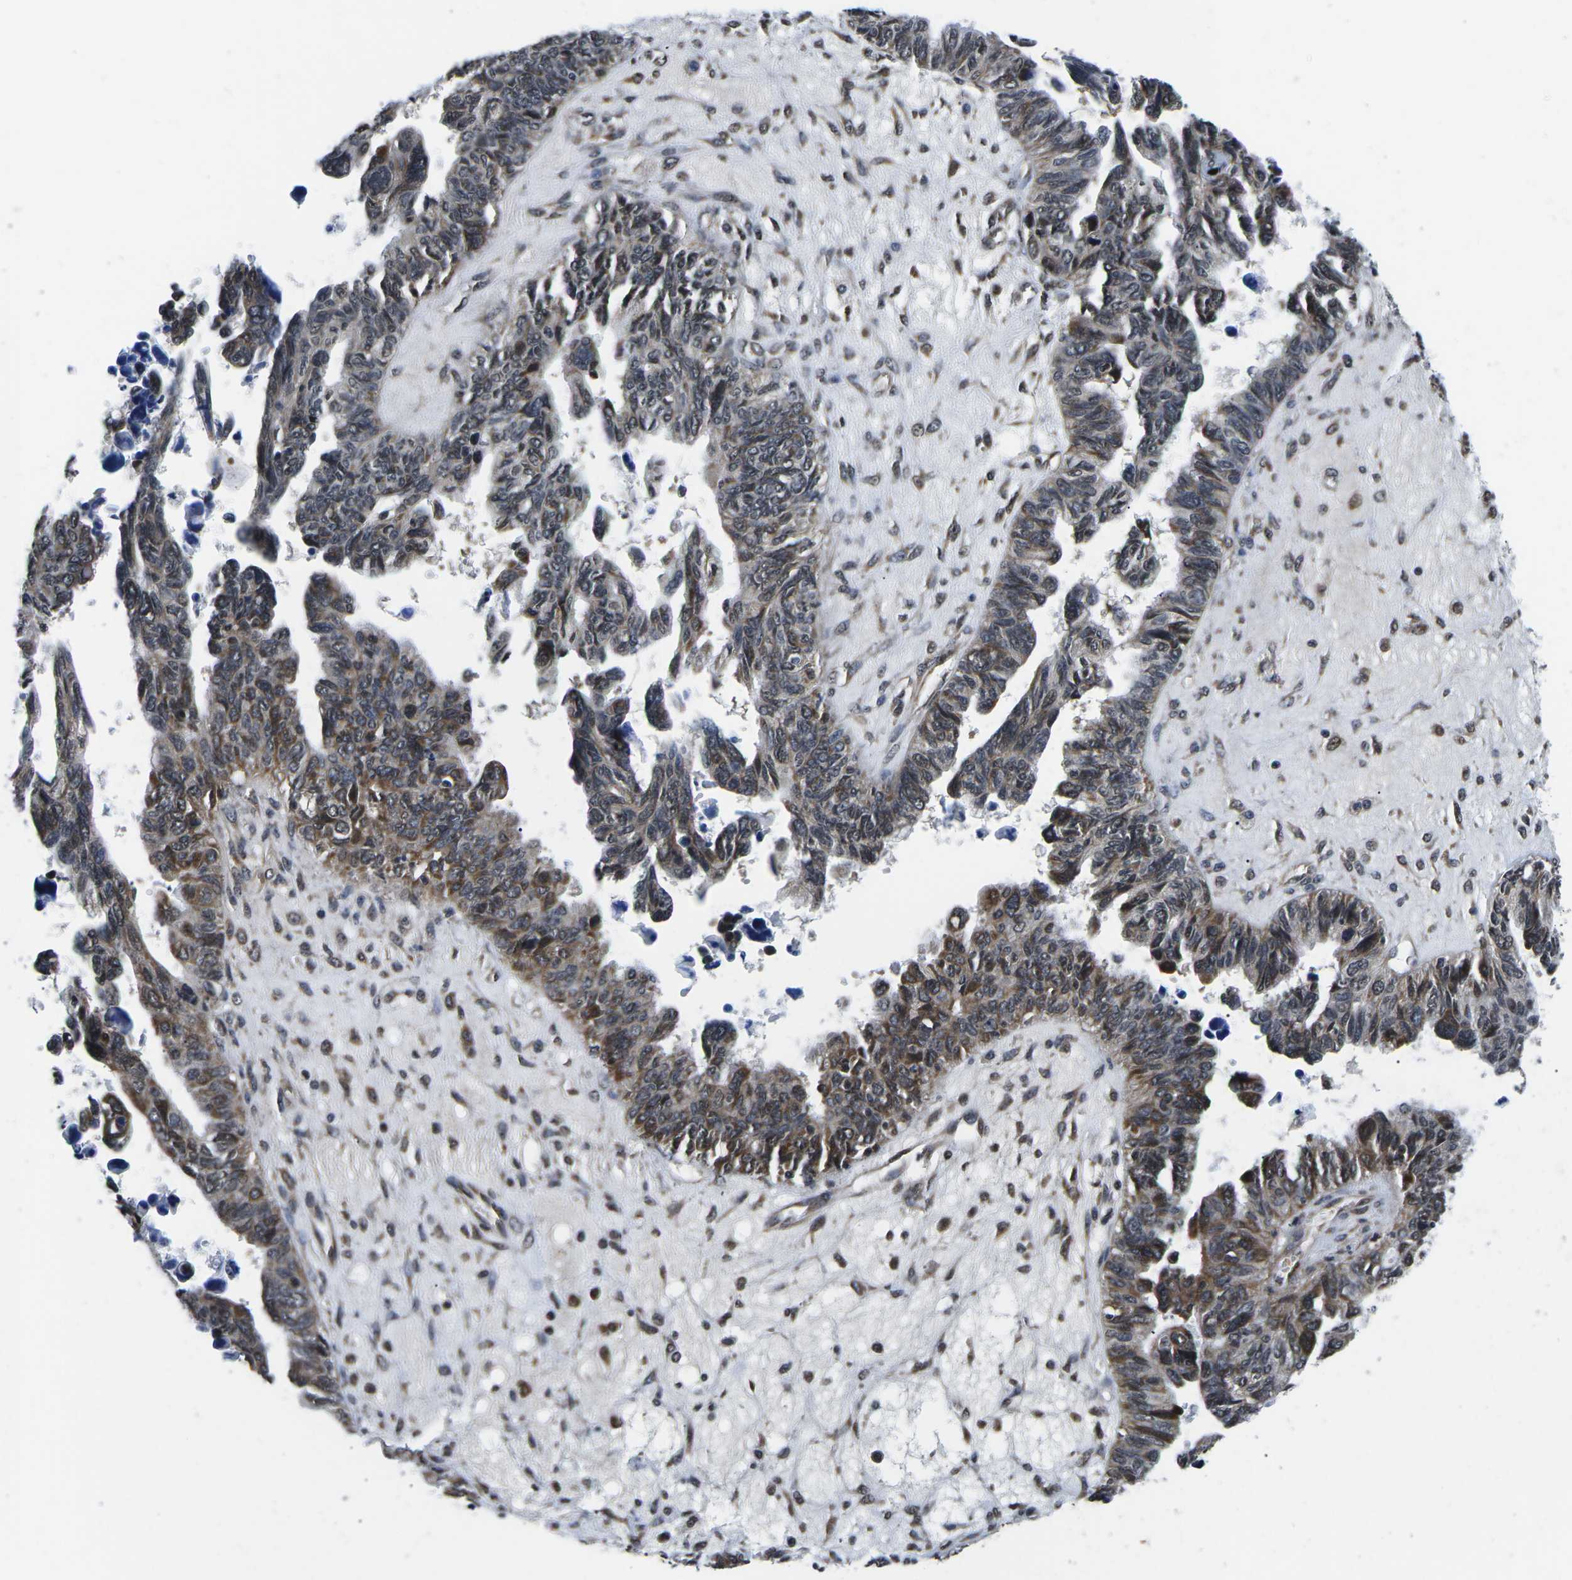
{"staining": {"intensity": "moderate", "quantity": "25%-75%", "location": "cytoplasmic/membranous,nuclear"}, "tissue": "ovarian cancer", "cell_type": "Tumor cells", "image_type": "cancer", "snomed": [{"axis": "morphology", "description": "Cystadenocarcinoma, serous, NOS"}, {"axis": "topography", "description": "Ovary"}], "caption": "Tumor cells display moderate cytoplasmic/membranous and nuclear staining in approximately 25%-75% of cells in ovarian cancer (serous cystadenocarcinoma).", "gene": "CCNE1", "patient": {"sex": "female", "age": 79}}